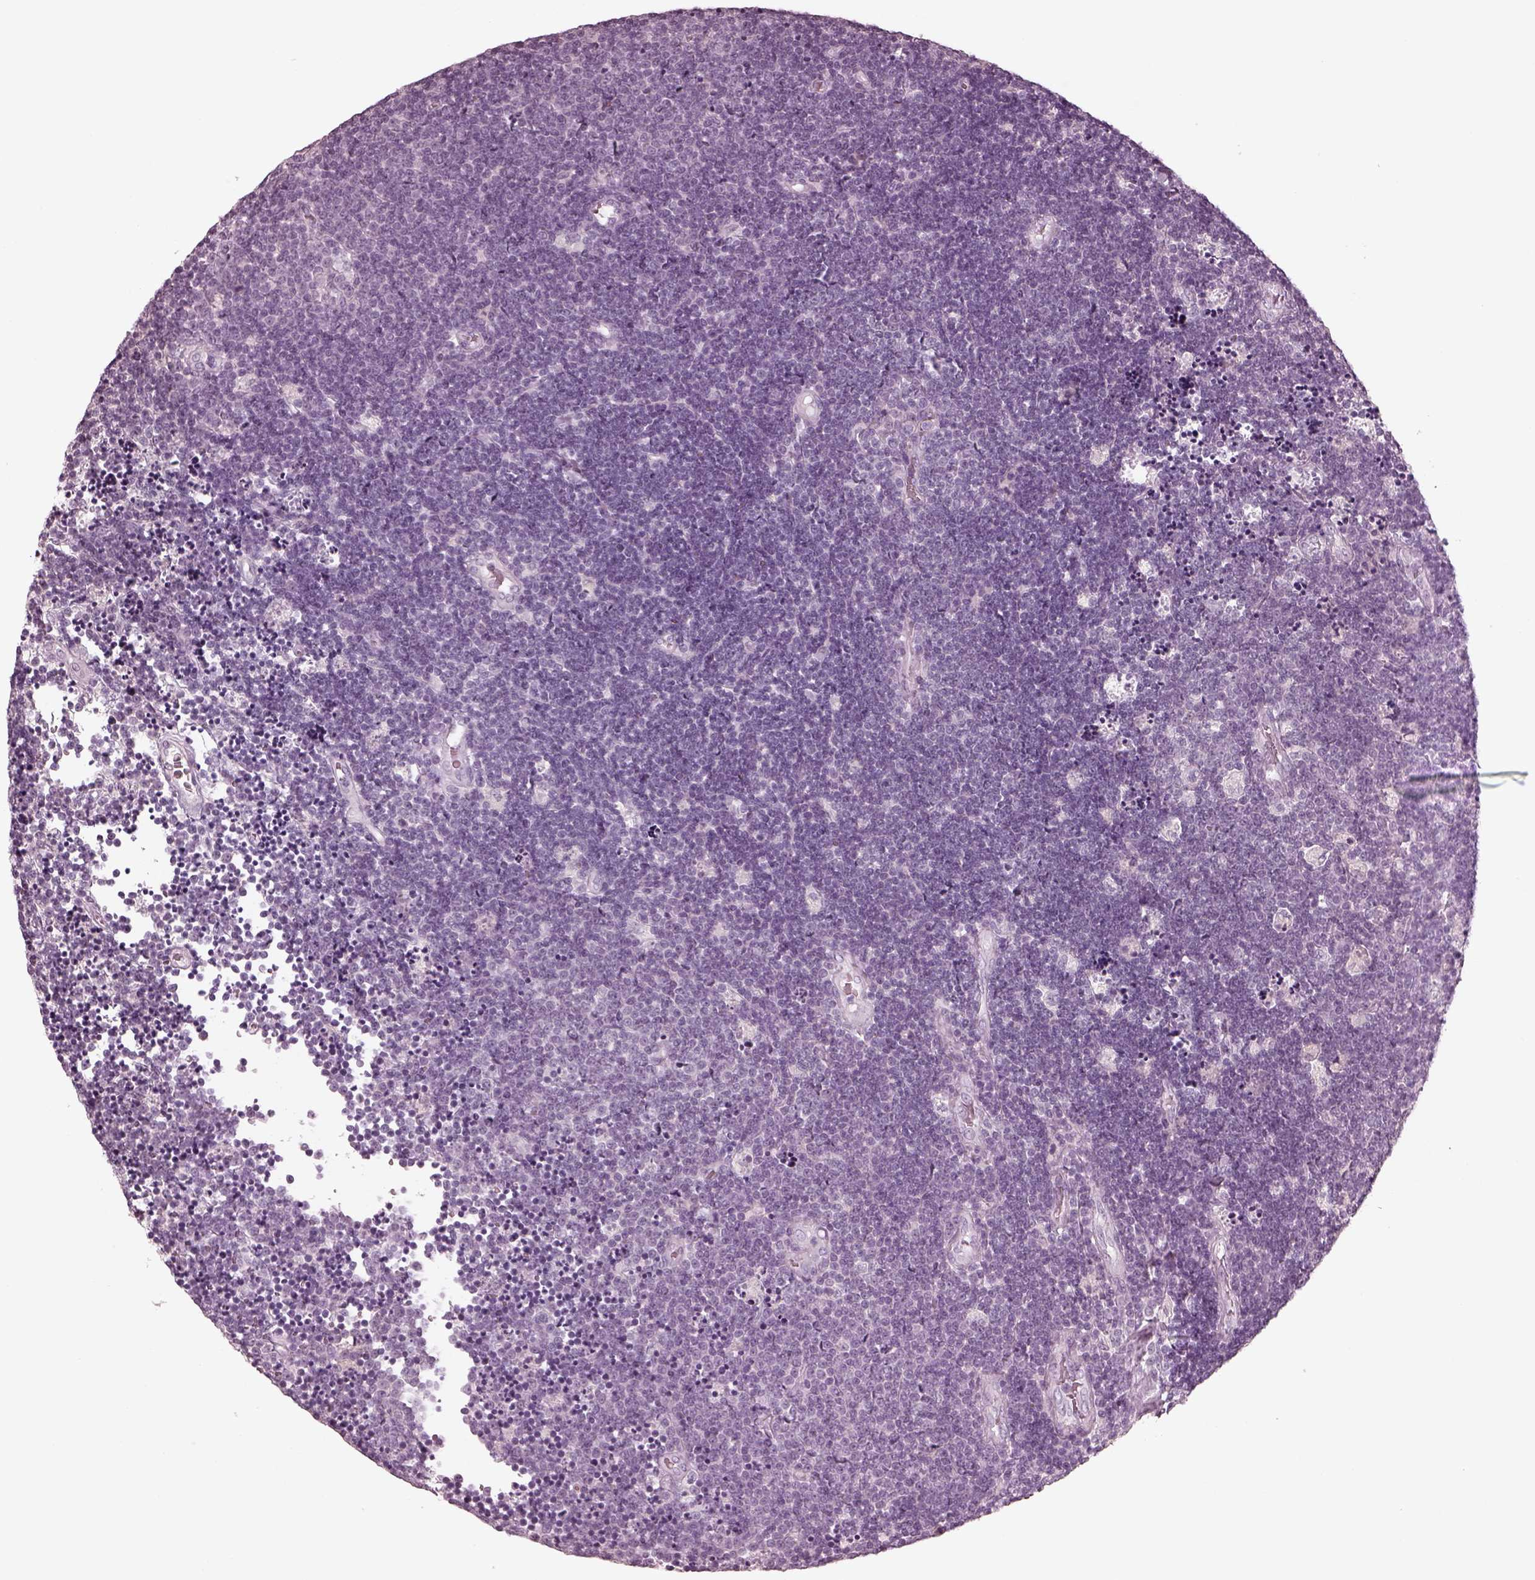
{"staining": {"intensity": "negative", "quantity": "none", "location": "none"}, "tissue": "lymphoma", "cell_type": "Tumor cells", "image_type": "cancer", "snomed": [{"axis": "morphology", "description": "Malignant lymphoma, non-Hodgkin's type, Low grade"}, {"axis": "topography", "description": "Brain"}], "caption": "The image demonstrates no staining of tumor cells in lymphoma.", "gene": "C2orf81", "patient": {"sex": "female", "age": 66}}